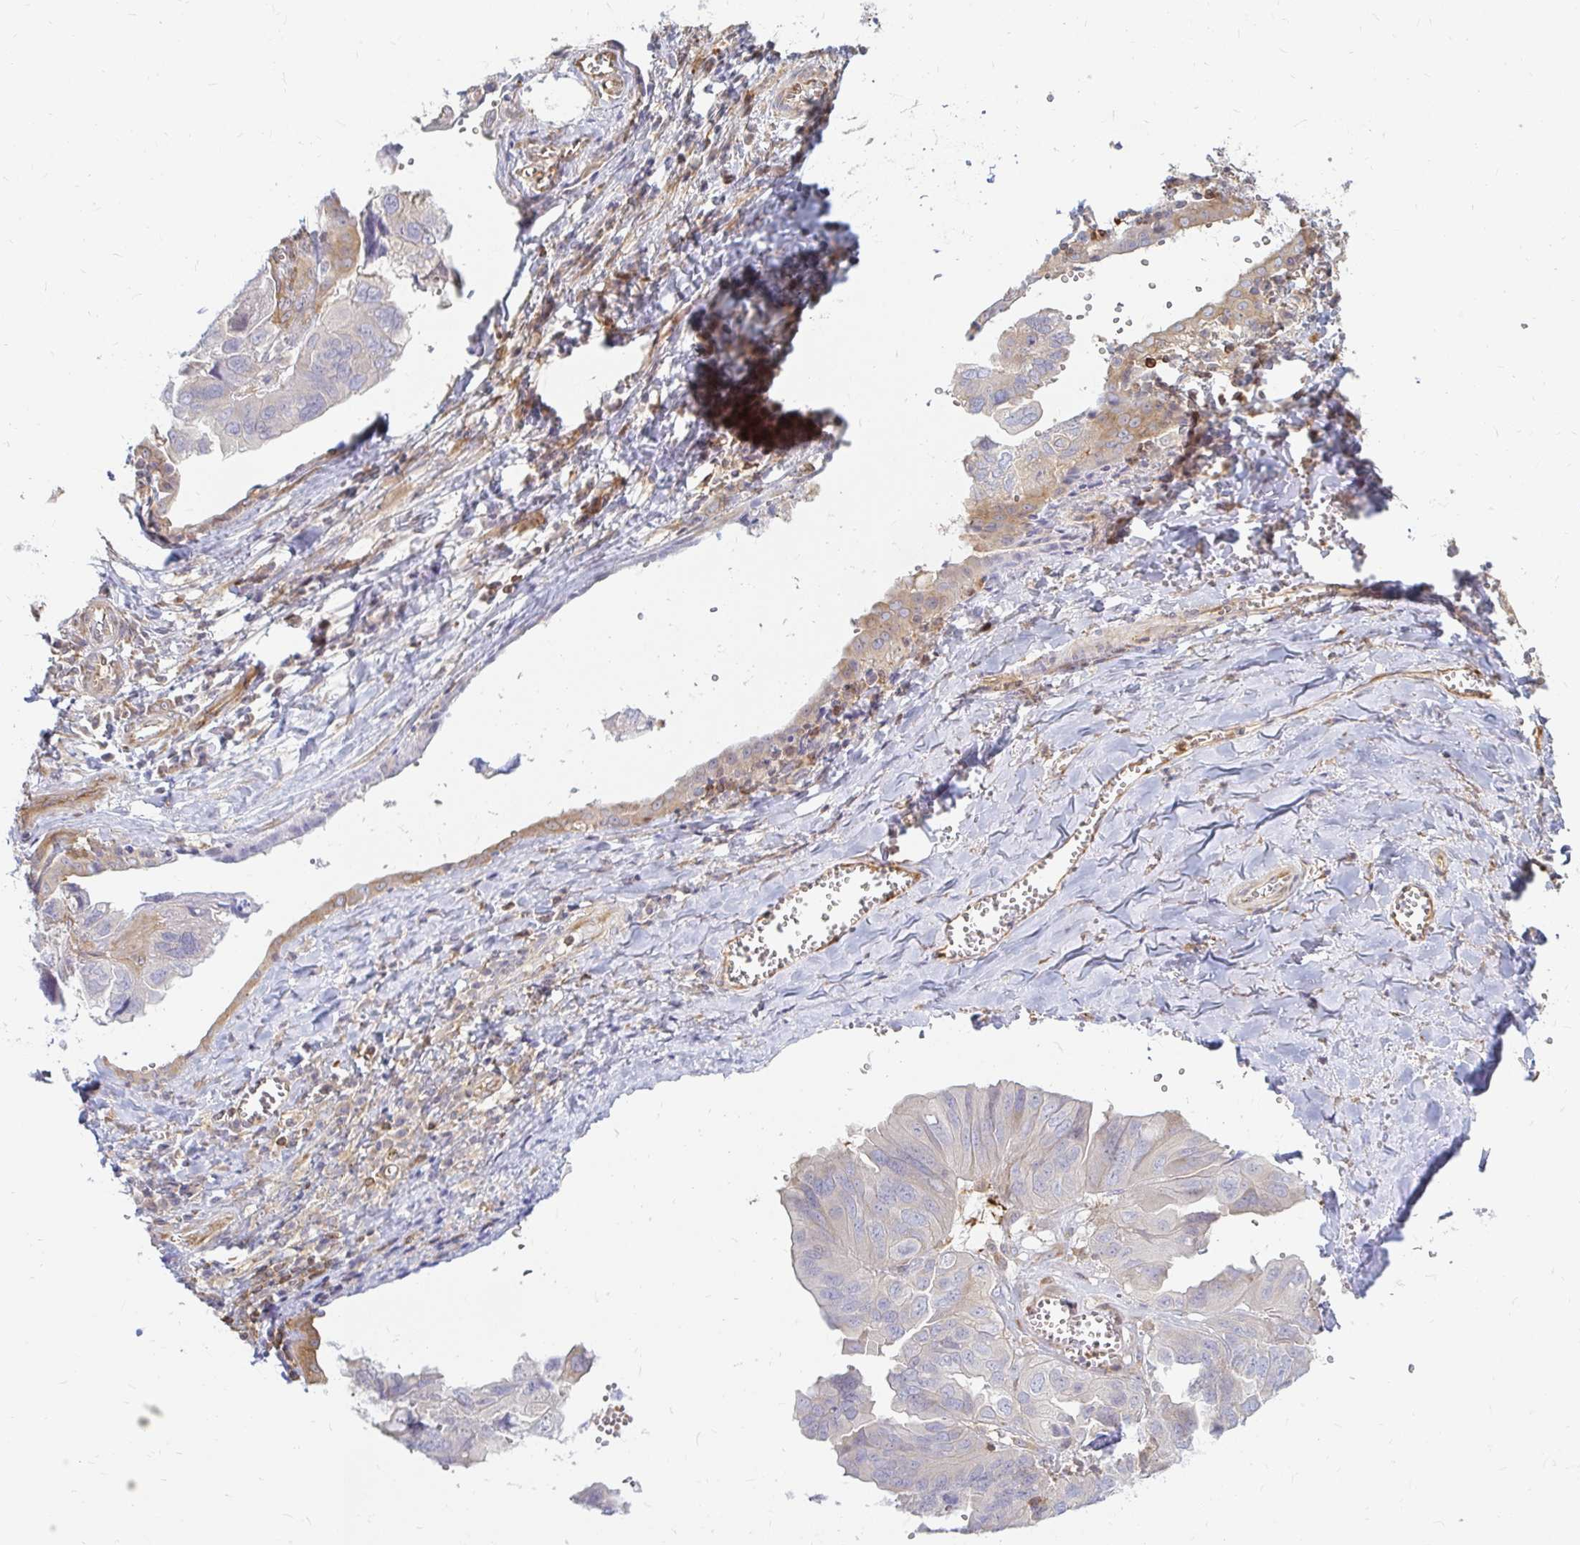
{"staining": {"intensity": "moderate", "quantity": "<25%", "location": "cytoplasmic/membranous"}, "tissue": "ovarian cancer", "cell_type": "Tumor cells", "image_type": "cancer", "snomed": [{"axis": "morphology", "description": "Cystadenocarcinoma, serous, NOS"}, {"axis": "topography", "description": "Ovary"}], "caption": "A brown stain highlights moderate cytoplasmic/membranous positivity of a protein in human serous cystadenocarcinoma (ovarian) tumor cells.", "gene": "CAST", "patient": {"sex": "female", "age": 79}}